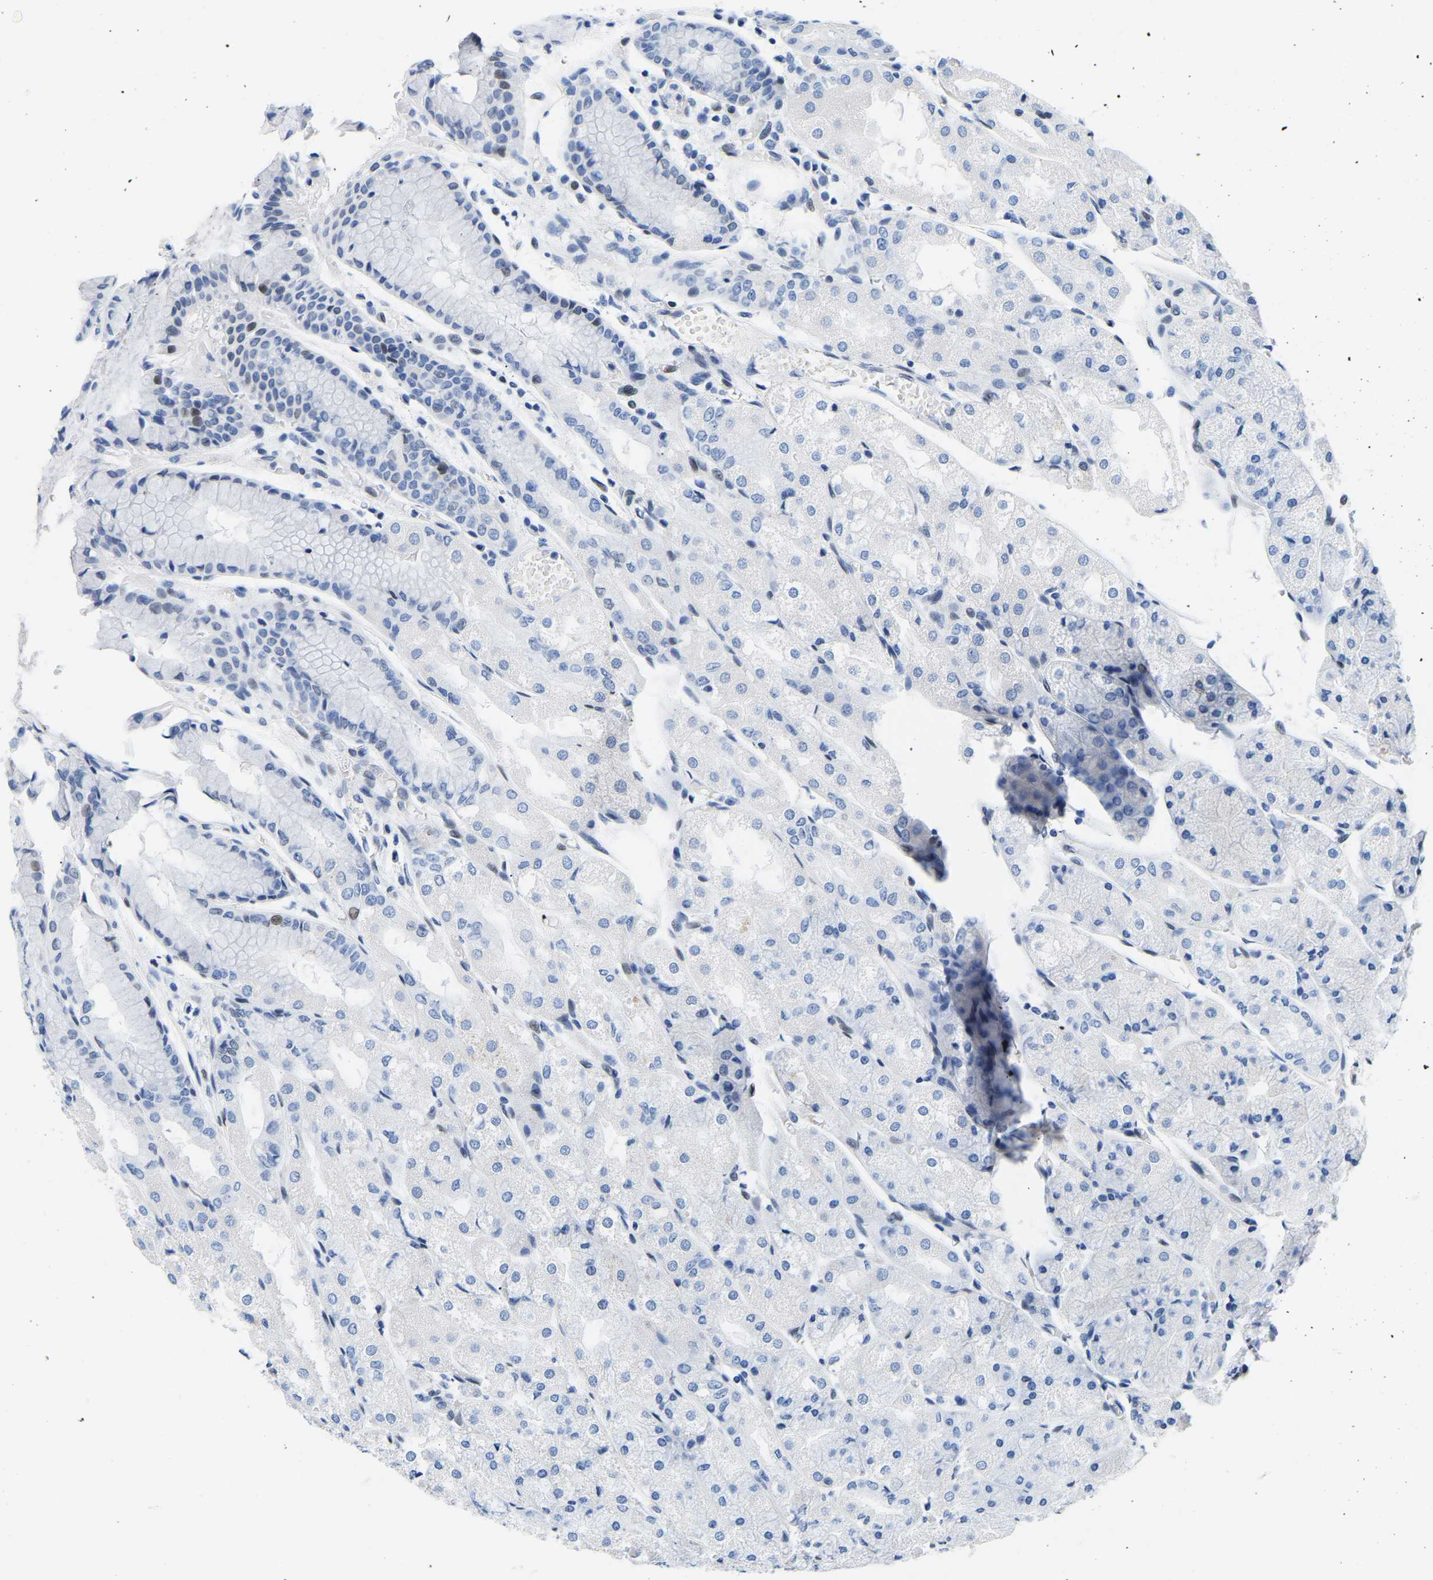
{"staining": {"intensity": "weak", "quantity": "<25%", "location": "nuclear"}, "tissue": "stomach", "cell_type": "Glandular cells", "image_type": "normal", "snomed": [{"axis": "morphology", "description": "Normal tissue, NOS"}, {"axis": "topography", "description": "Stomach, upper"}], "caption": "The histopathology image displays no staining of glandular cells in unremarkable stomach. Nuclei are stained in blue.", "gene": "UPK3A", "patient": {"sex": "male", "age": 72}}